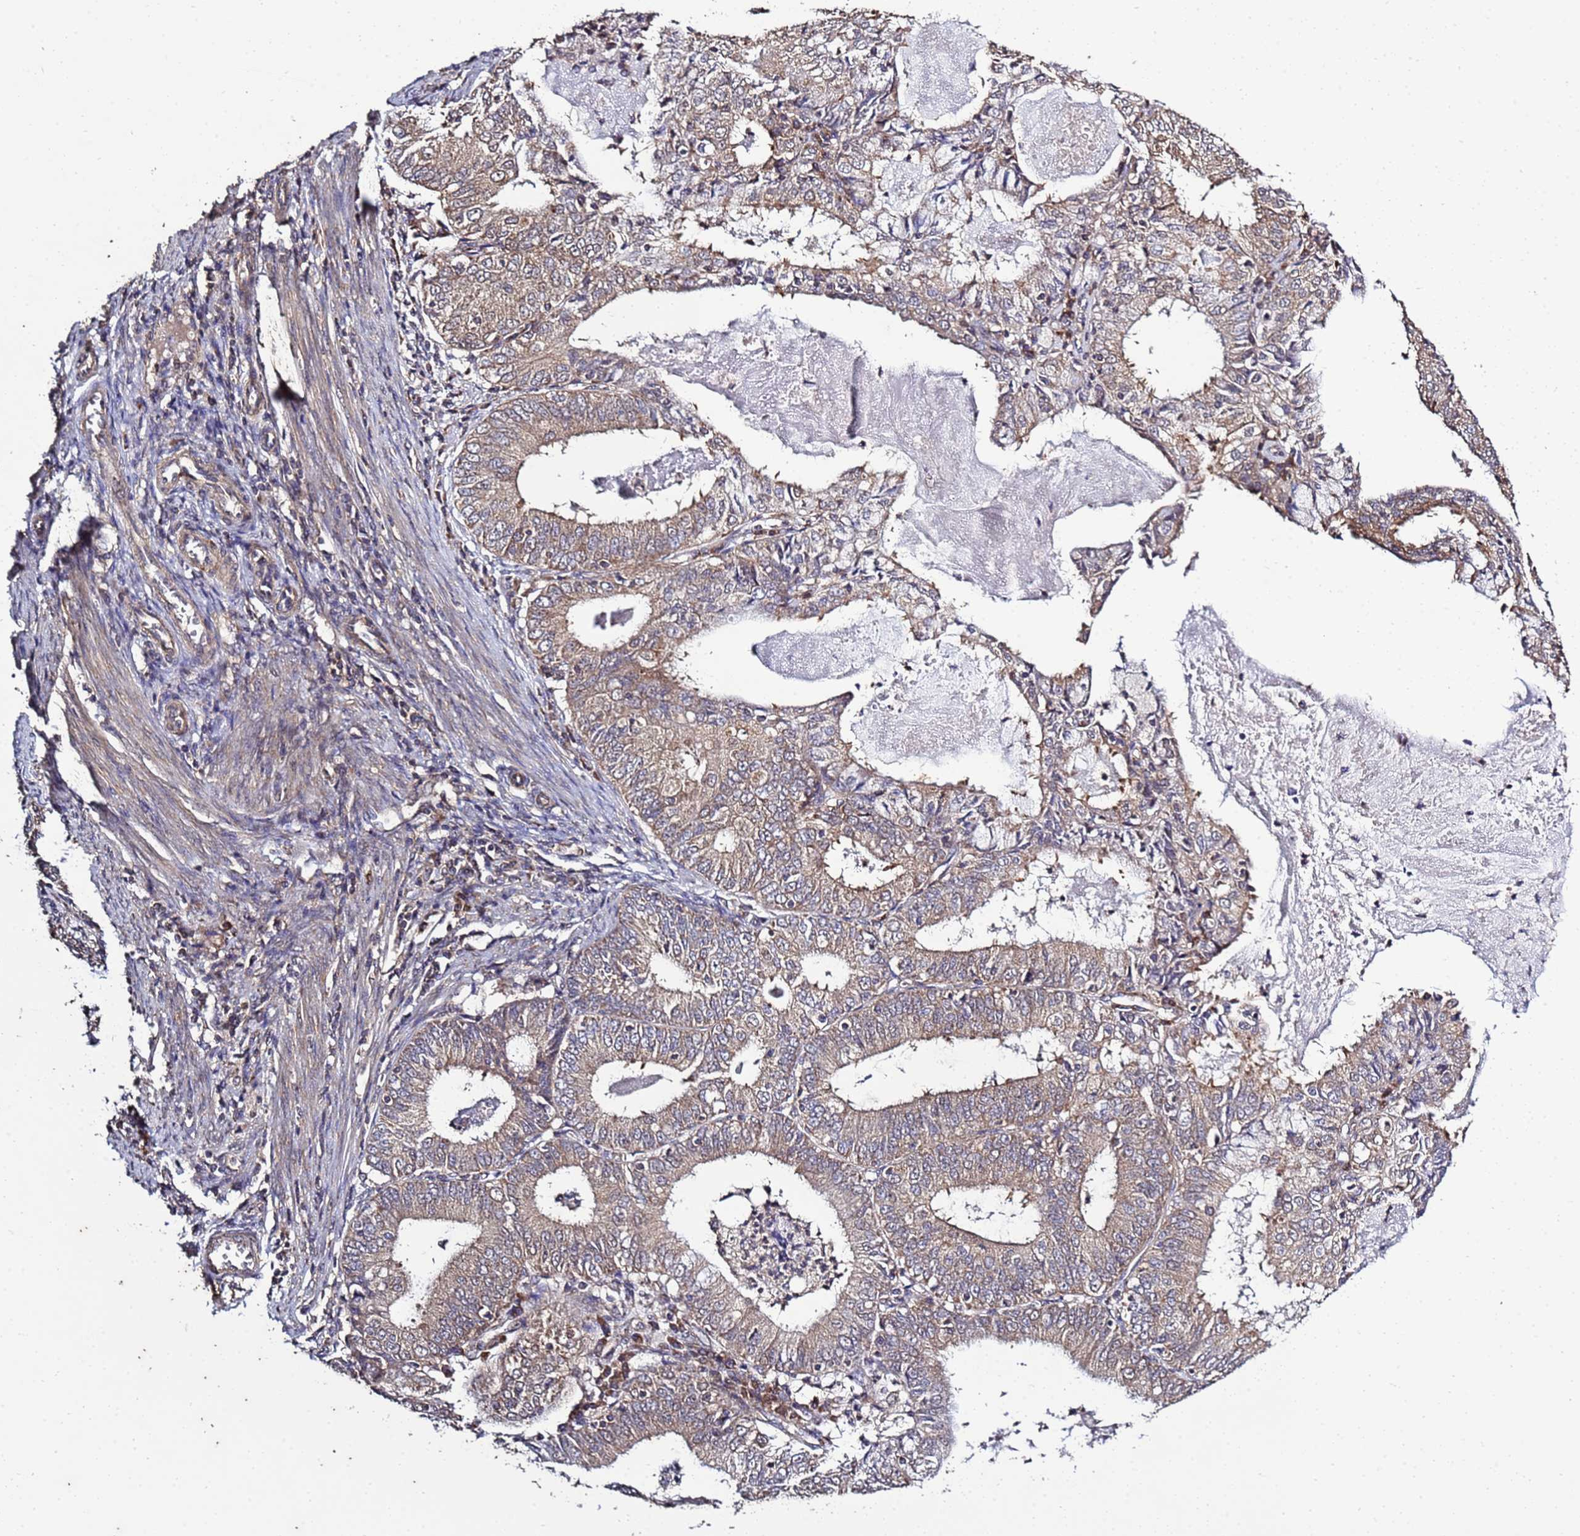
{"staining": {"intensity": "weak", "quantity": ">75%", "location": "cytoplasmic/membranous"}, "tissue": "endometrial cancer", "cell_type": "Tumor cells", "image_type": "cancer", "snomed": [{"axis": "morphology", "description": "Adenocarcinoma, NOS"}, {"axis": "topography", "description": "Endometrium"}], "caption": "Immunohistochemical staining of endometrial adenocarcinoma exhibits weak cytoplasmic/membranous protein positivity in about >75% of tumor cells.", "gene": "P2RX7", "patient": {"sex": "female", "age": 57}}